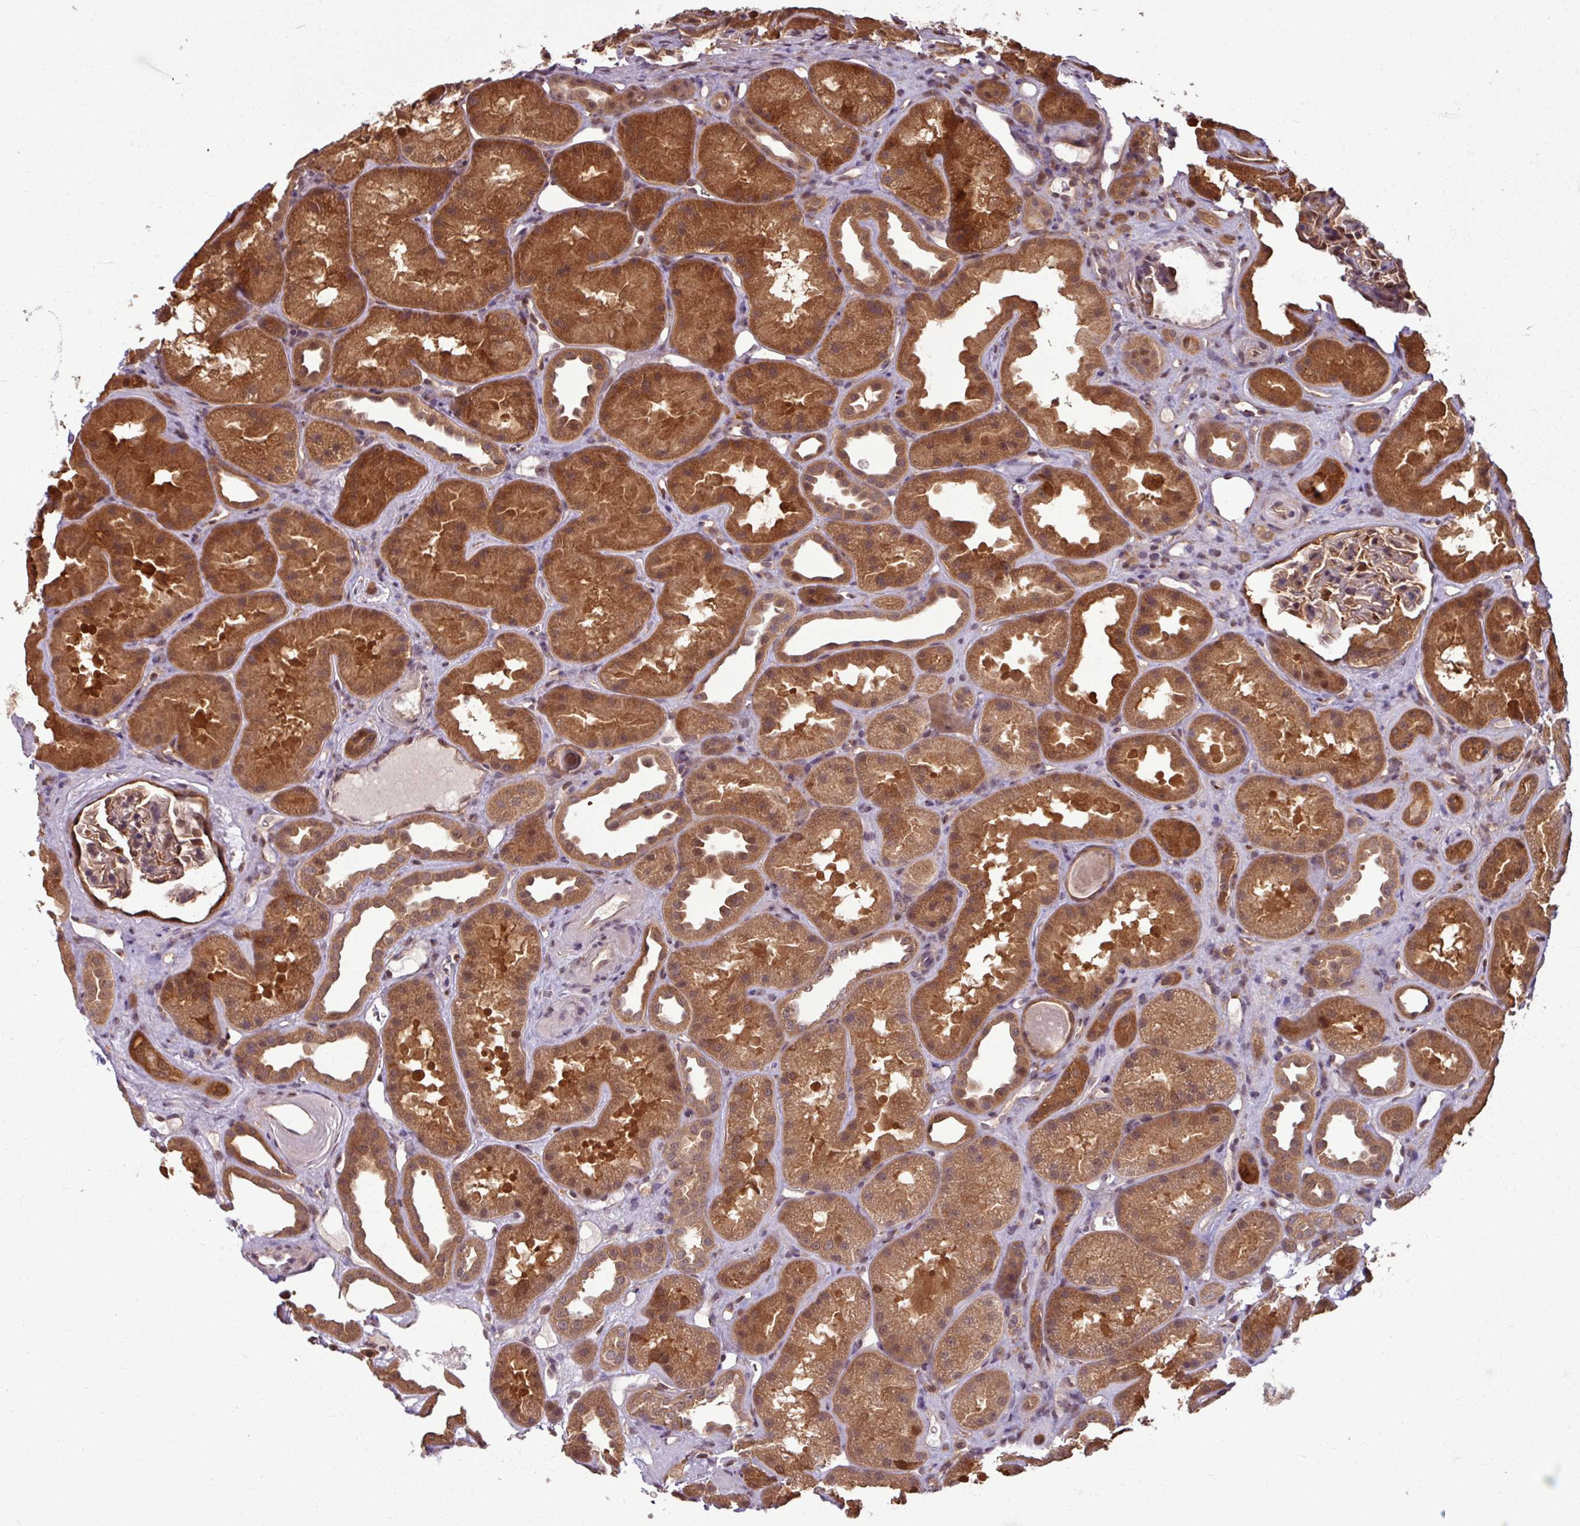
{"staining": {"intensity": "moderate", "quantity": "25%-75%", "location": "cytoplasmic/membranous,nuclear"}, "tissue": "kidney", "cell_type": "Cells in glomeruli", "image_type": "normal", "snomed": [{"axis": "morphology", "description": "Normal tissue, NOS"}, {"axis": "topography", "description": "Kidney"}], "caption": "The photomicrograph displays a brown stain indicating the presence of a protein in the cytoplasmic/membranous,nuclear of cells in glomeruli in kidney.", "gene": "KCTD11", "patient": {"sex": "male", "age": 61}}